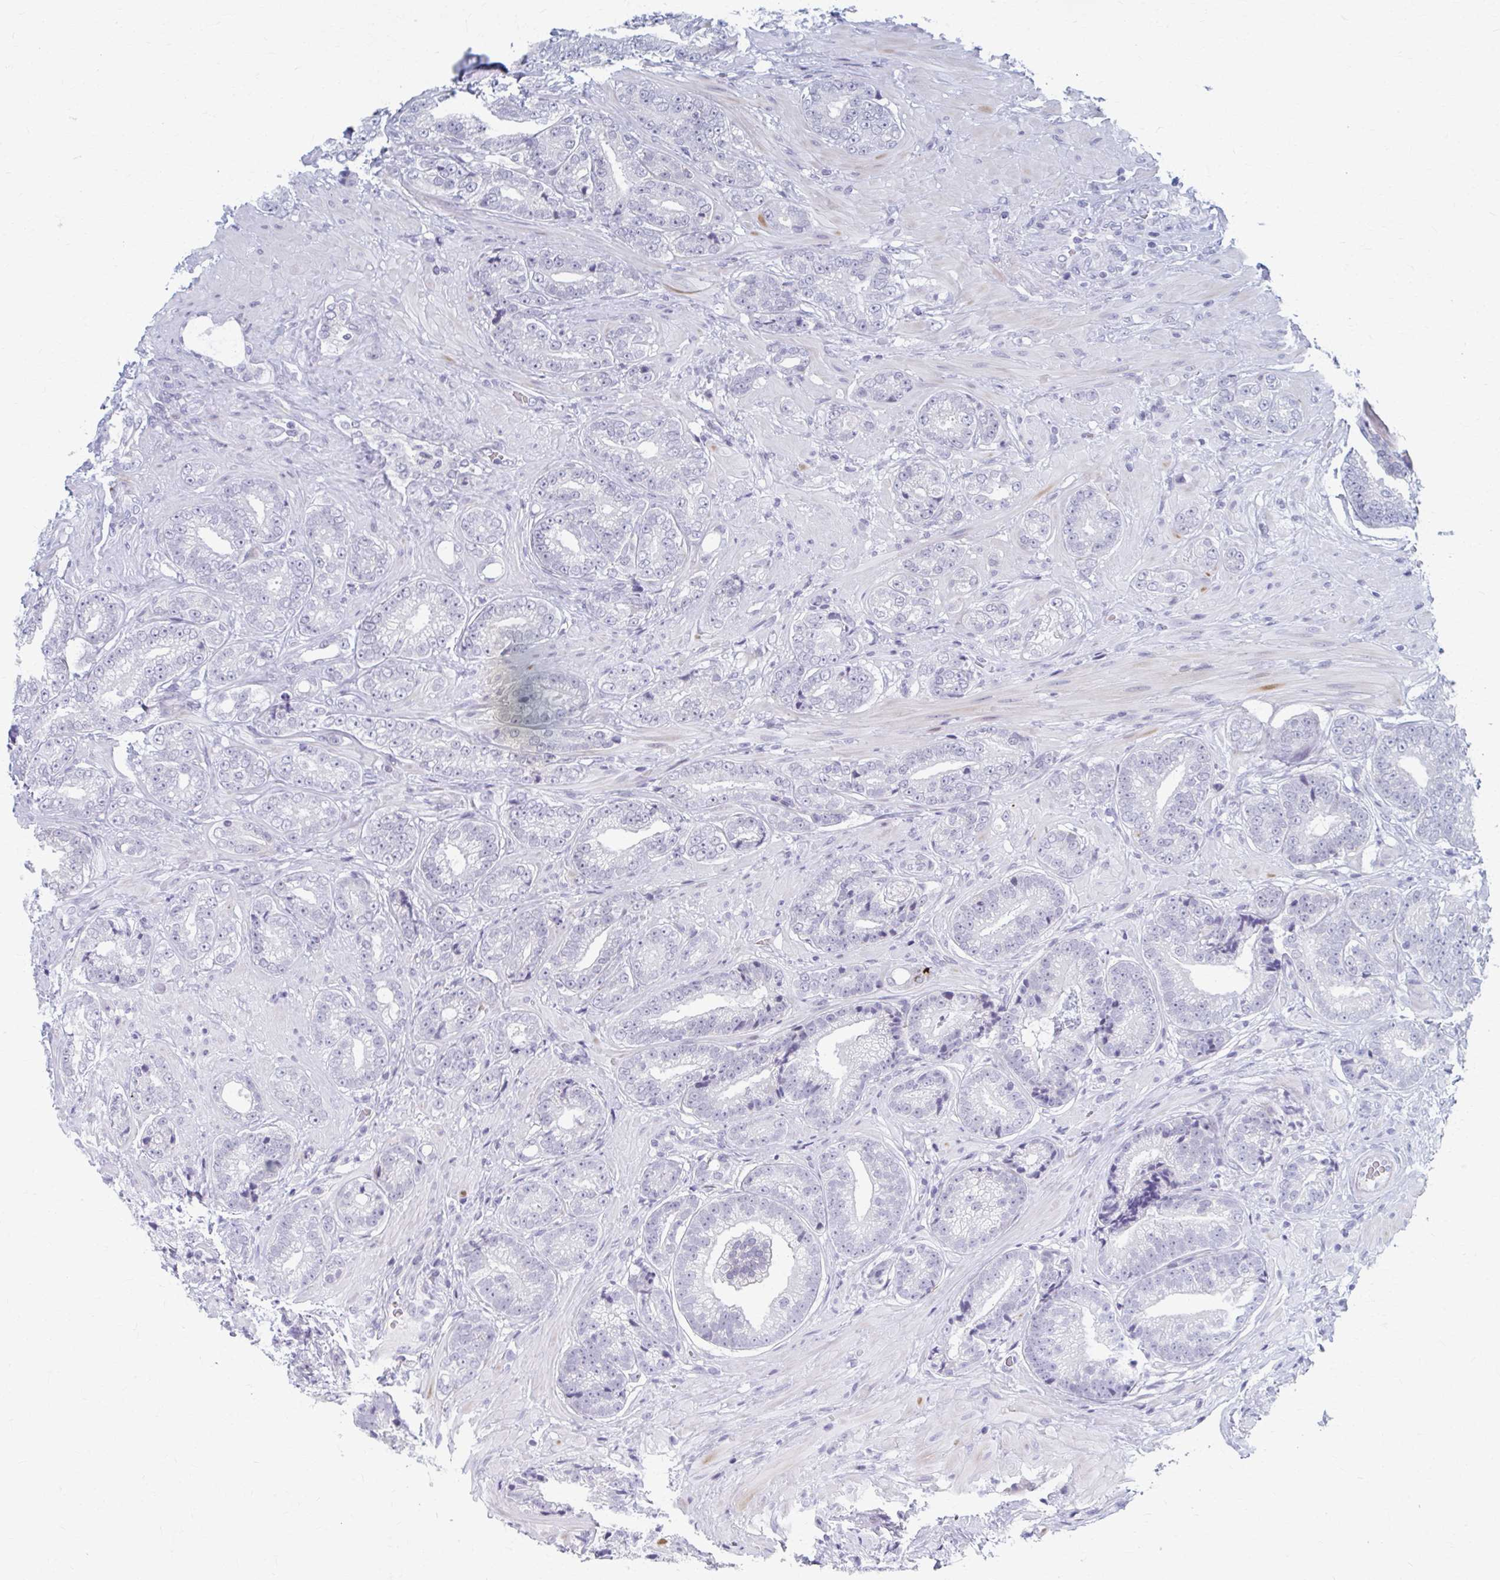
{"staining": {"intensity": "negative", "quantity": "none", "location": "none"}, "tissue": "prostate cancer", "cell_type": "Tumor cells", "image_type": "cancer", "snomed": [{"axis": "morphology", "description": "Adenocarcinoma, Low grade"}, {"axis": "topography", "description": "Prostate"}], "caption": "IHC of prostate low-grade adenocarcinoma reveals no staining in tumor cells.", "gene": "ABHD16B", "patient": {"sex": "male", "age": 61}}